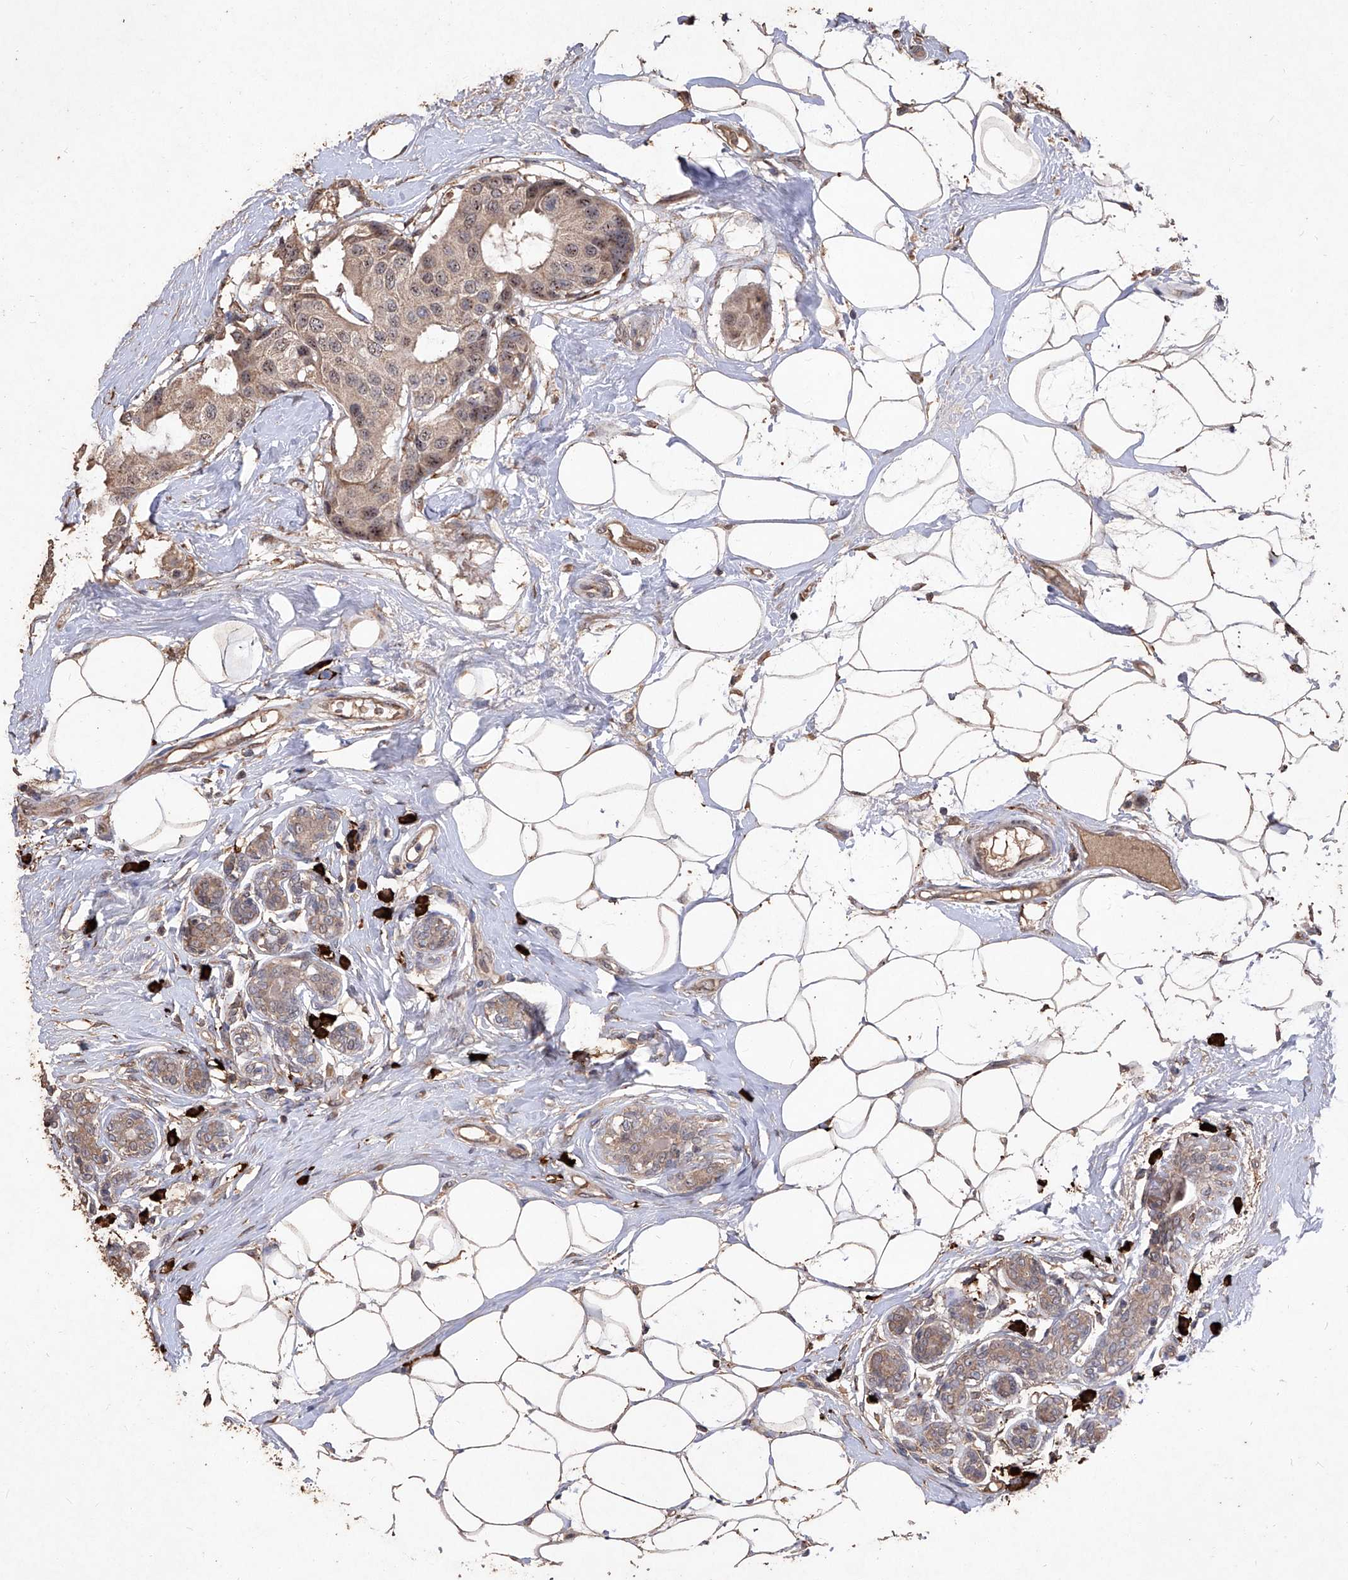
{"staining": {"intensity": "moderate", "quantity": ">75%", "location": "cytoplasmic/membranous,nuclear"}, "tissue": "breast cancer", "cell_type": "Tumor cells", "image_type": "cancer", "snomed": [{"axis": "morphology", "description": "Normal tissue, NOS"}, {"axis": "morphology", "description": "Duct carcinoma"}, {"axis": "topography", "description": "Breast"}], "caption": "Immunohistochemical staining of breast cancer exhibits medium levels of moderate cytoplasmic/membranous and nuclear staining in about >75% of tumor cells.", "gene": "EML1", "patient": {"sex": "female", "age": 39}}